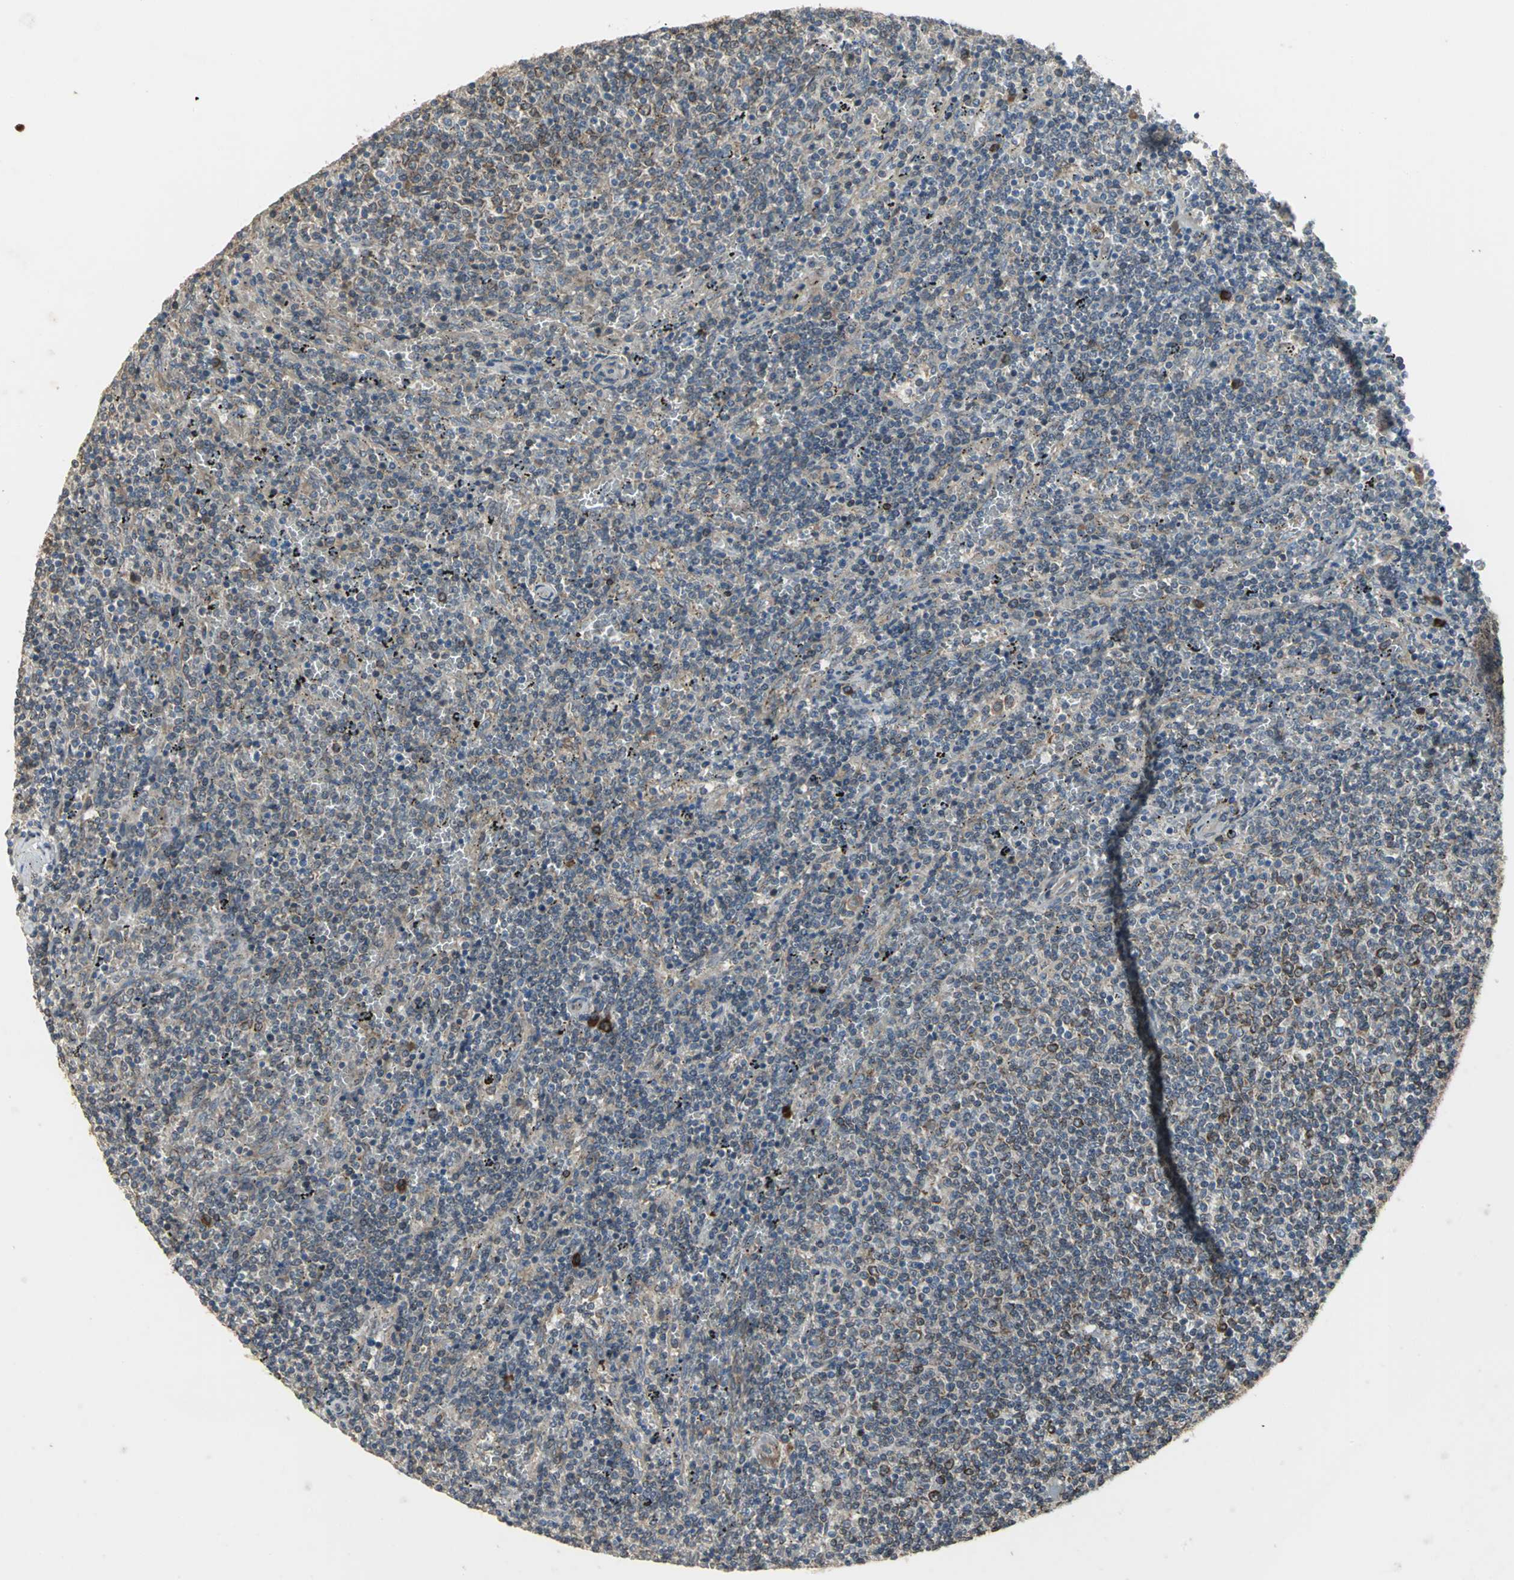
{"staining": {"intensity": "weak", "quantity": "25%-75%", "location": "cytoplasmic/membranous"}, "tissue": "lymphoma", "cell_type": "Tumor cells", "image_type": "cancer", "snomed": [{"axis": "morphology", "description": "Malignant lymphoma, non-Hodgkin's type, Low grade"}, {"axis": "topography", "description": "Spleen"}], "caption": "Immunohistochemical staining of human lymphoma demonstrates low levels of weak cytoplasmic/membranous protein expression in approximately 25%-75% of tumor cells.", "gene": "SYVN1", "patient": {"sex": "female", "age": 50}}